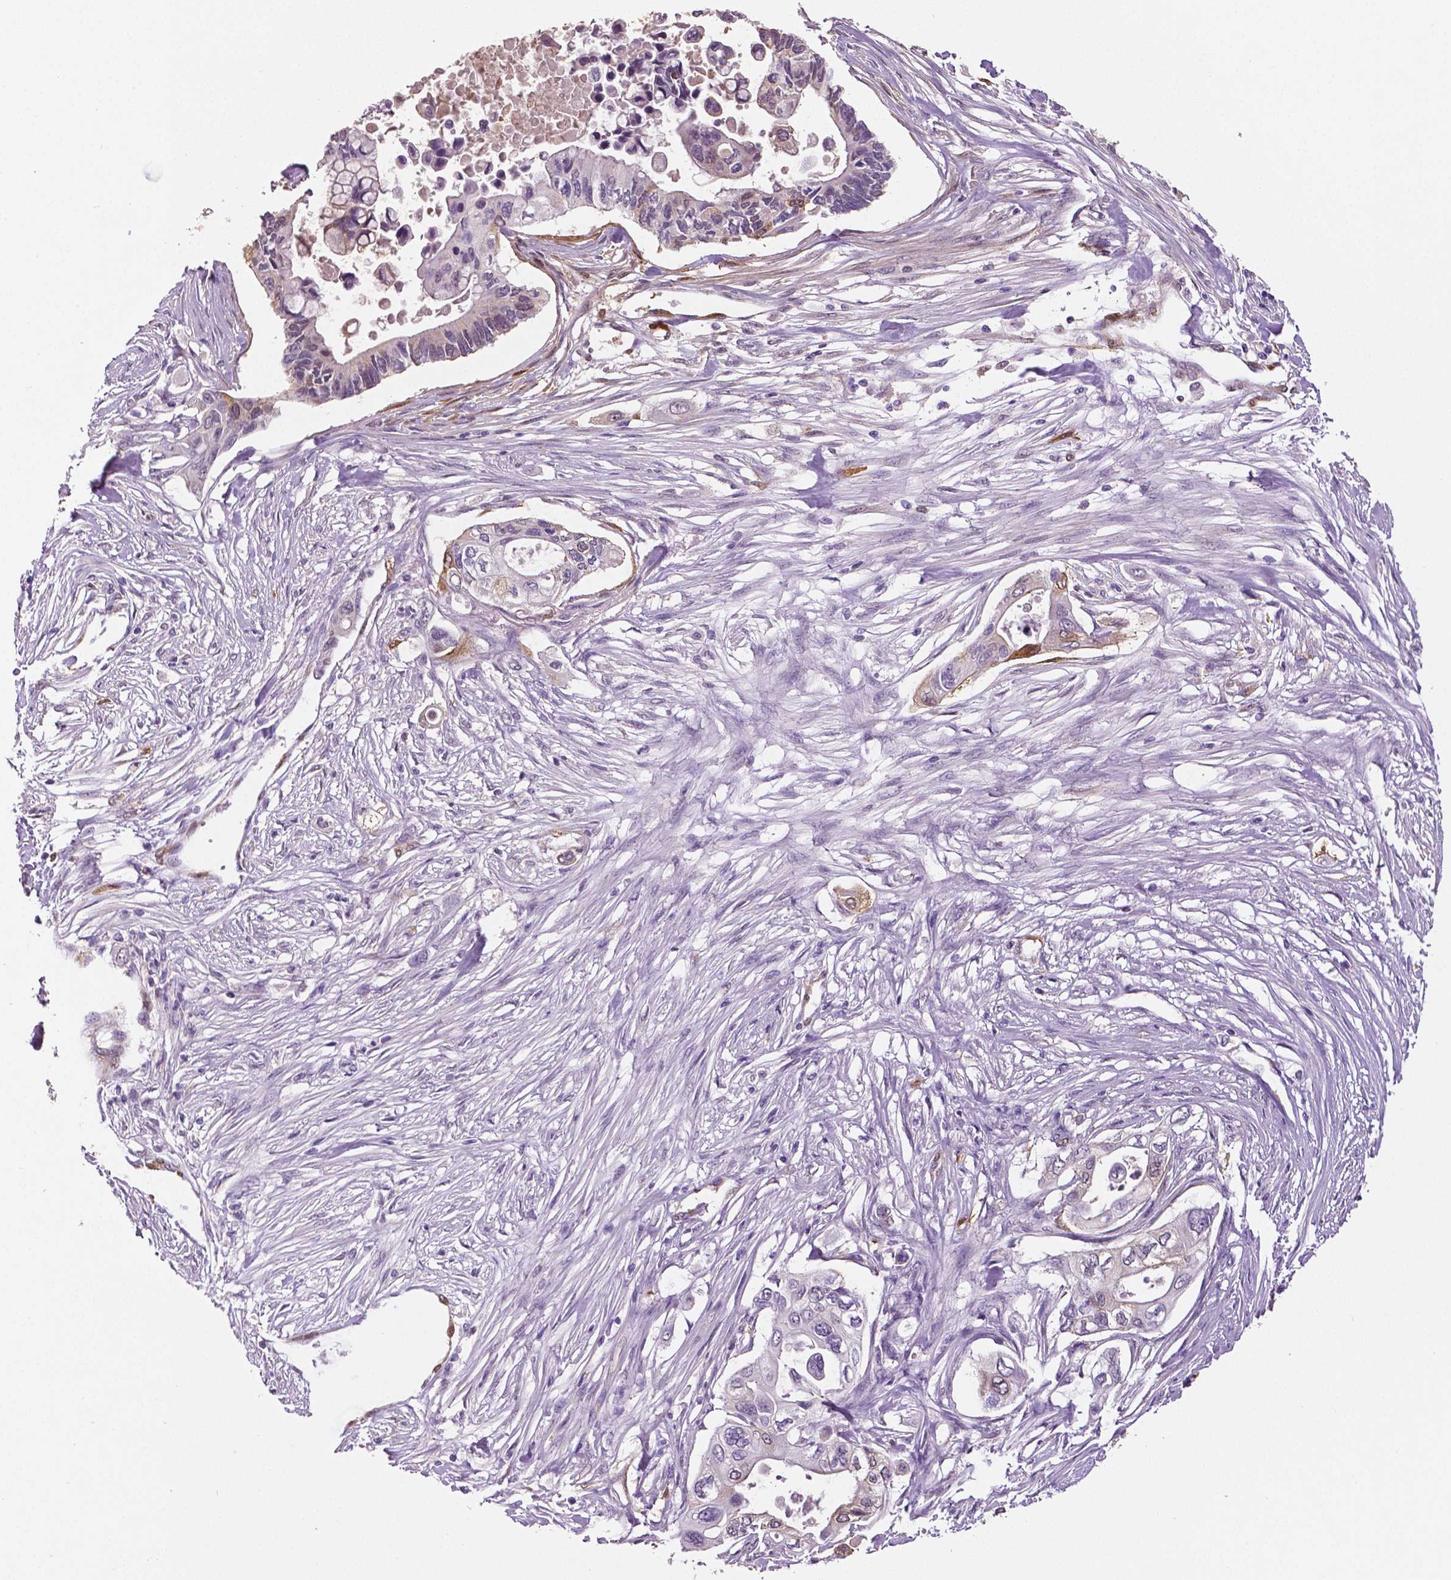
{"staining": {"intensity": "weak", "quantity": "<25%", "location": "cytoplasmic/membranous"}, "tissue": "pancreatic cancer", "cell_type": "Tumor cells", "image_type": "cancer", "snomed": [{"axis": "morphology", "description": "Adenocarcinoma, NOS"}, {"axis": "topography", "description": "Pancreas"}], "caption": "Human pancreatic cancer stained for a protein using IHC exhibits no staining in tumor cells.", "gene": "PHGDH", "patient": {"sex": "female", "age": 63}}